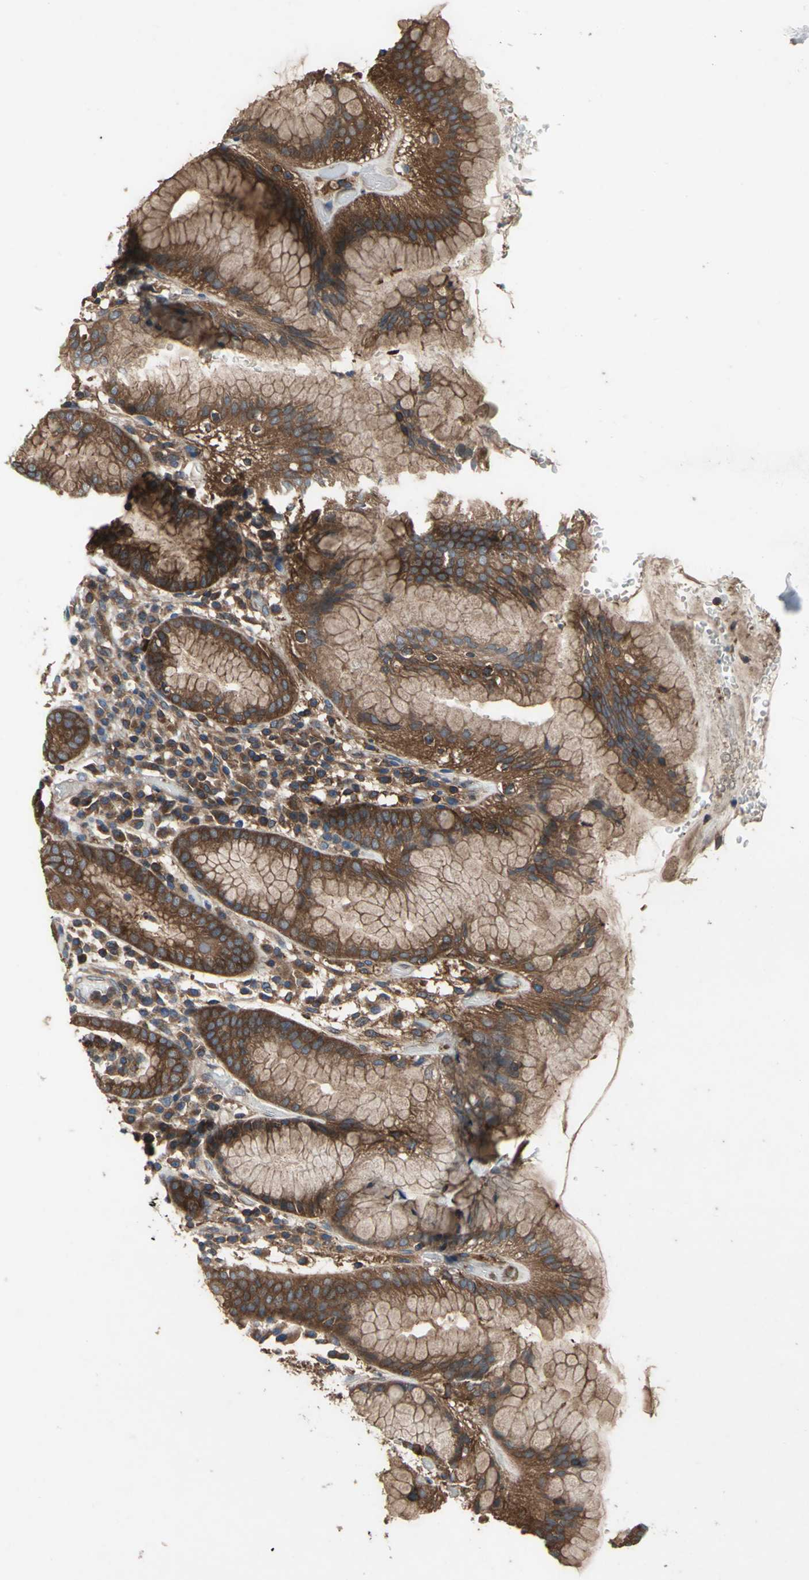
{"staining": {"intensity": "strong", "quantity": ">75%", "location": "cytoplasmic/membranous"}, "tissue": "stomach", "cell_type": "Glandular cells", "image_type": "normal", "snomed": [{"axis": "morphology", "description": "Normal tissue, NOS"}, {"axis": "topography", "description": "Stomach"}, {"axis": "topography", "description": "Stomach, lower"}], "caption": "The image exhibits immunohistochemical staining of unremarkable stomach. There is strong cytoplasmic/membranous expression is identified in about >75% of glandular cells. (DAB (3,3'-diaminobenzidine) IHC, brown staining for protein, blue staining for nuclei).", "gene": "CAPN1", "patient": {"sex": "female", "age": 75}}